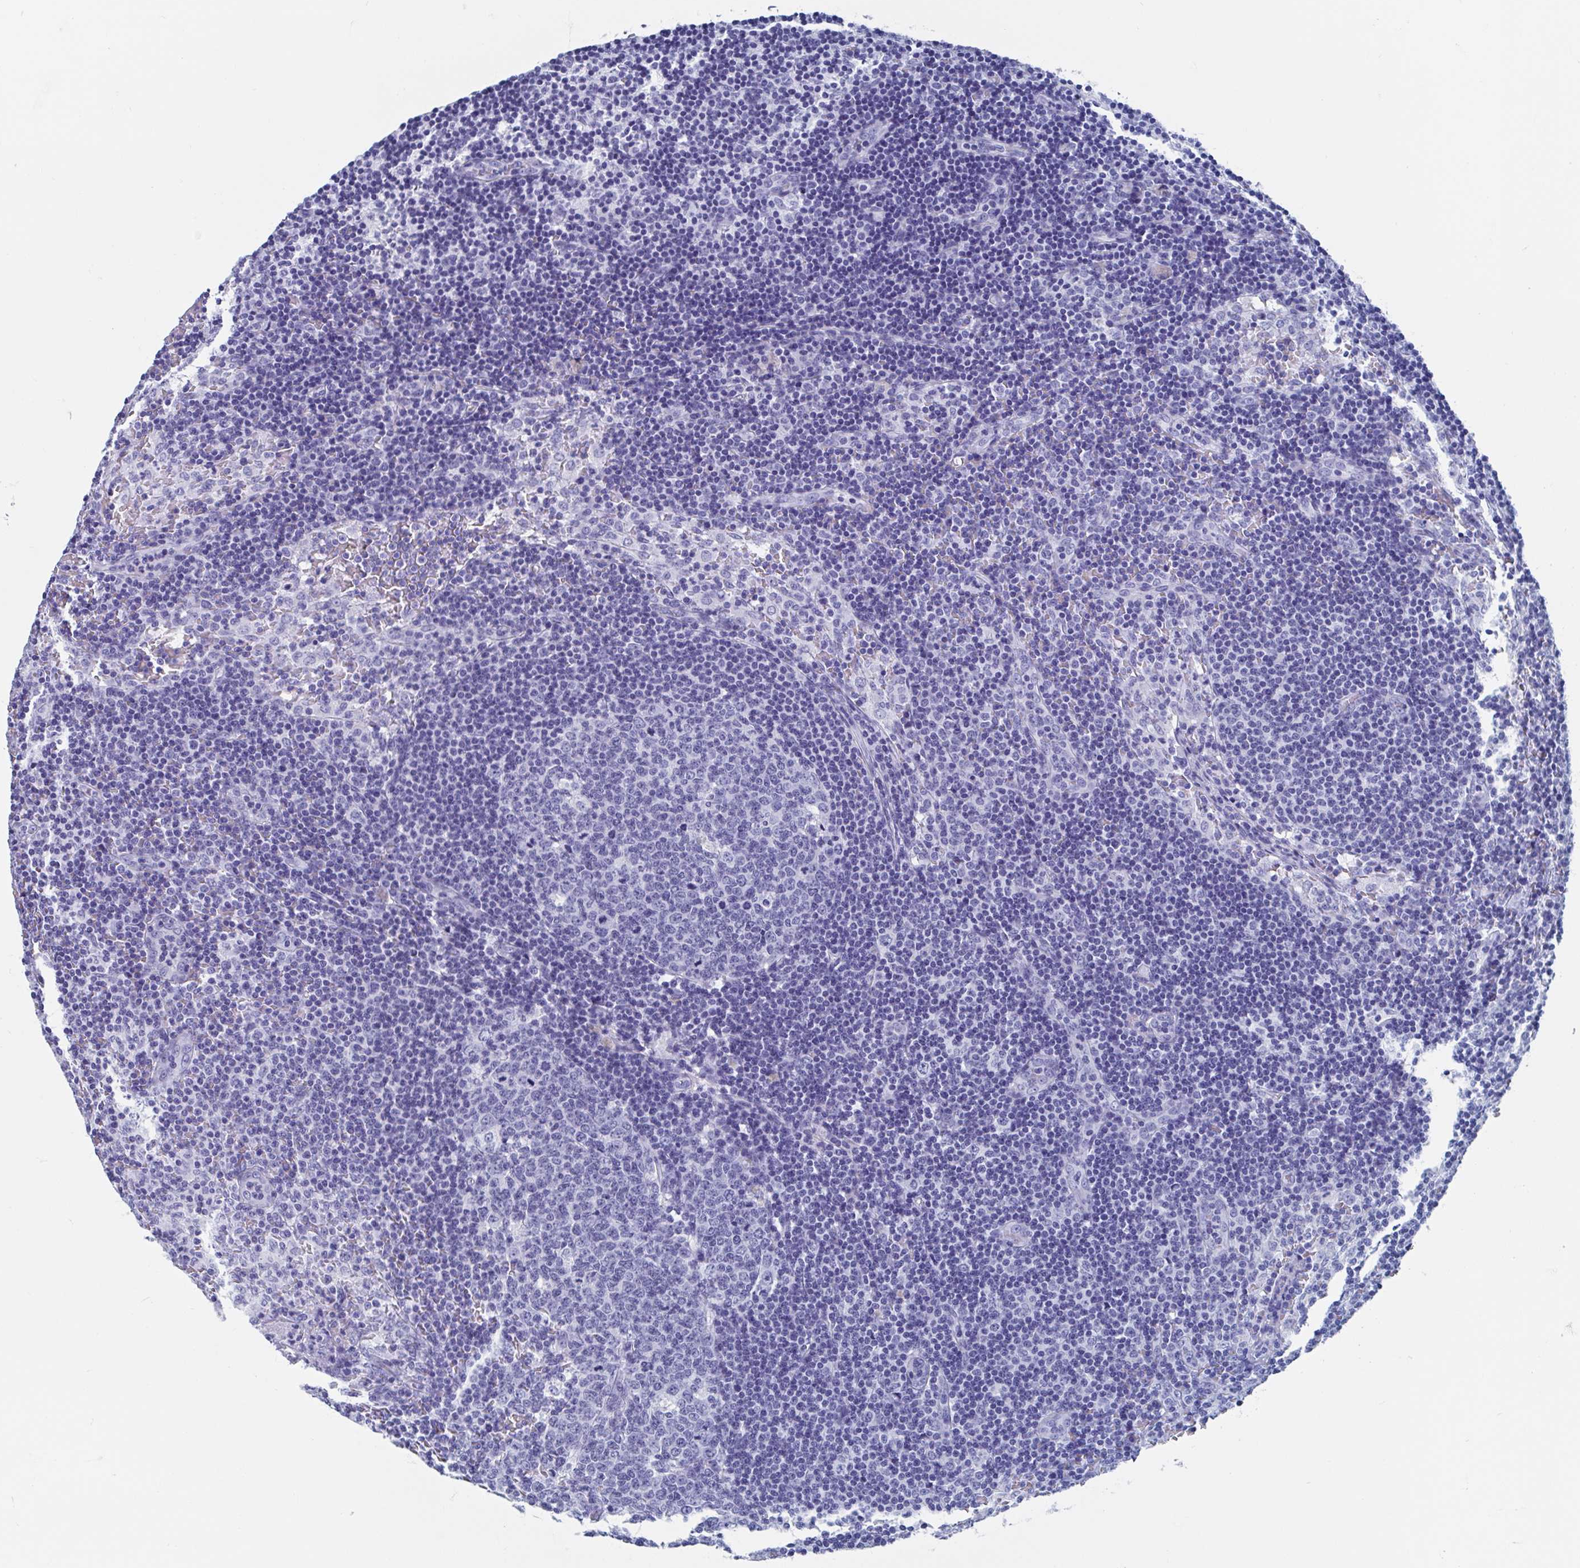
{"staining": {"intensity": "negative", "quantity": "none", "location": "none"}, "tissue": "lymph node", "cell_type": "Germinal center cells", "image_type": "normal", "snomed": [{"axis": "morphology", "description": "Normal tissue, NOS"}, {"axis": "topography", "description": "Lymph node"}], "caption": "Image shows no protein staining in germinal center cells of benign lymph node. (DAB immunohistochemistry, high magnification).", "gene": "HDGFL1", "patient": {"sex": "female", "age": 41}}